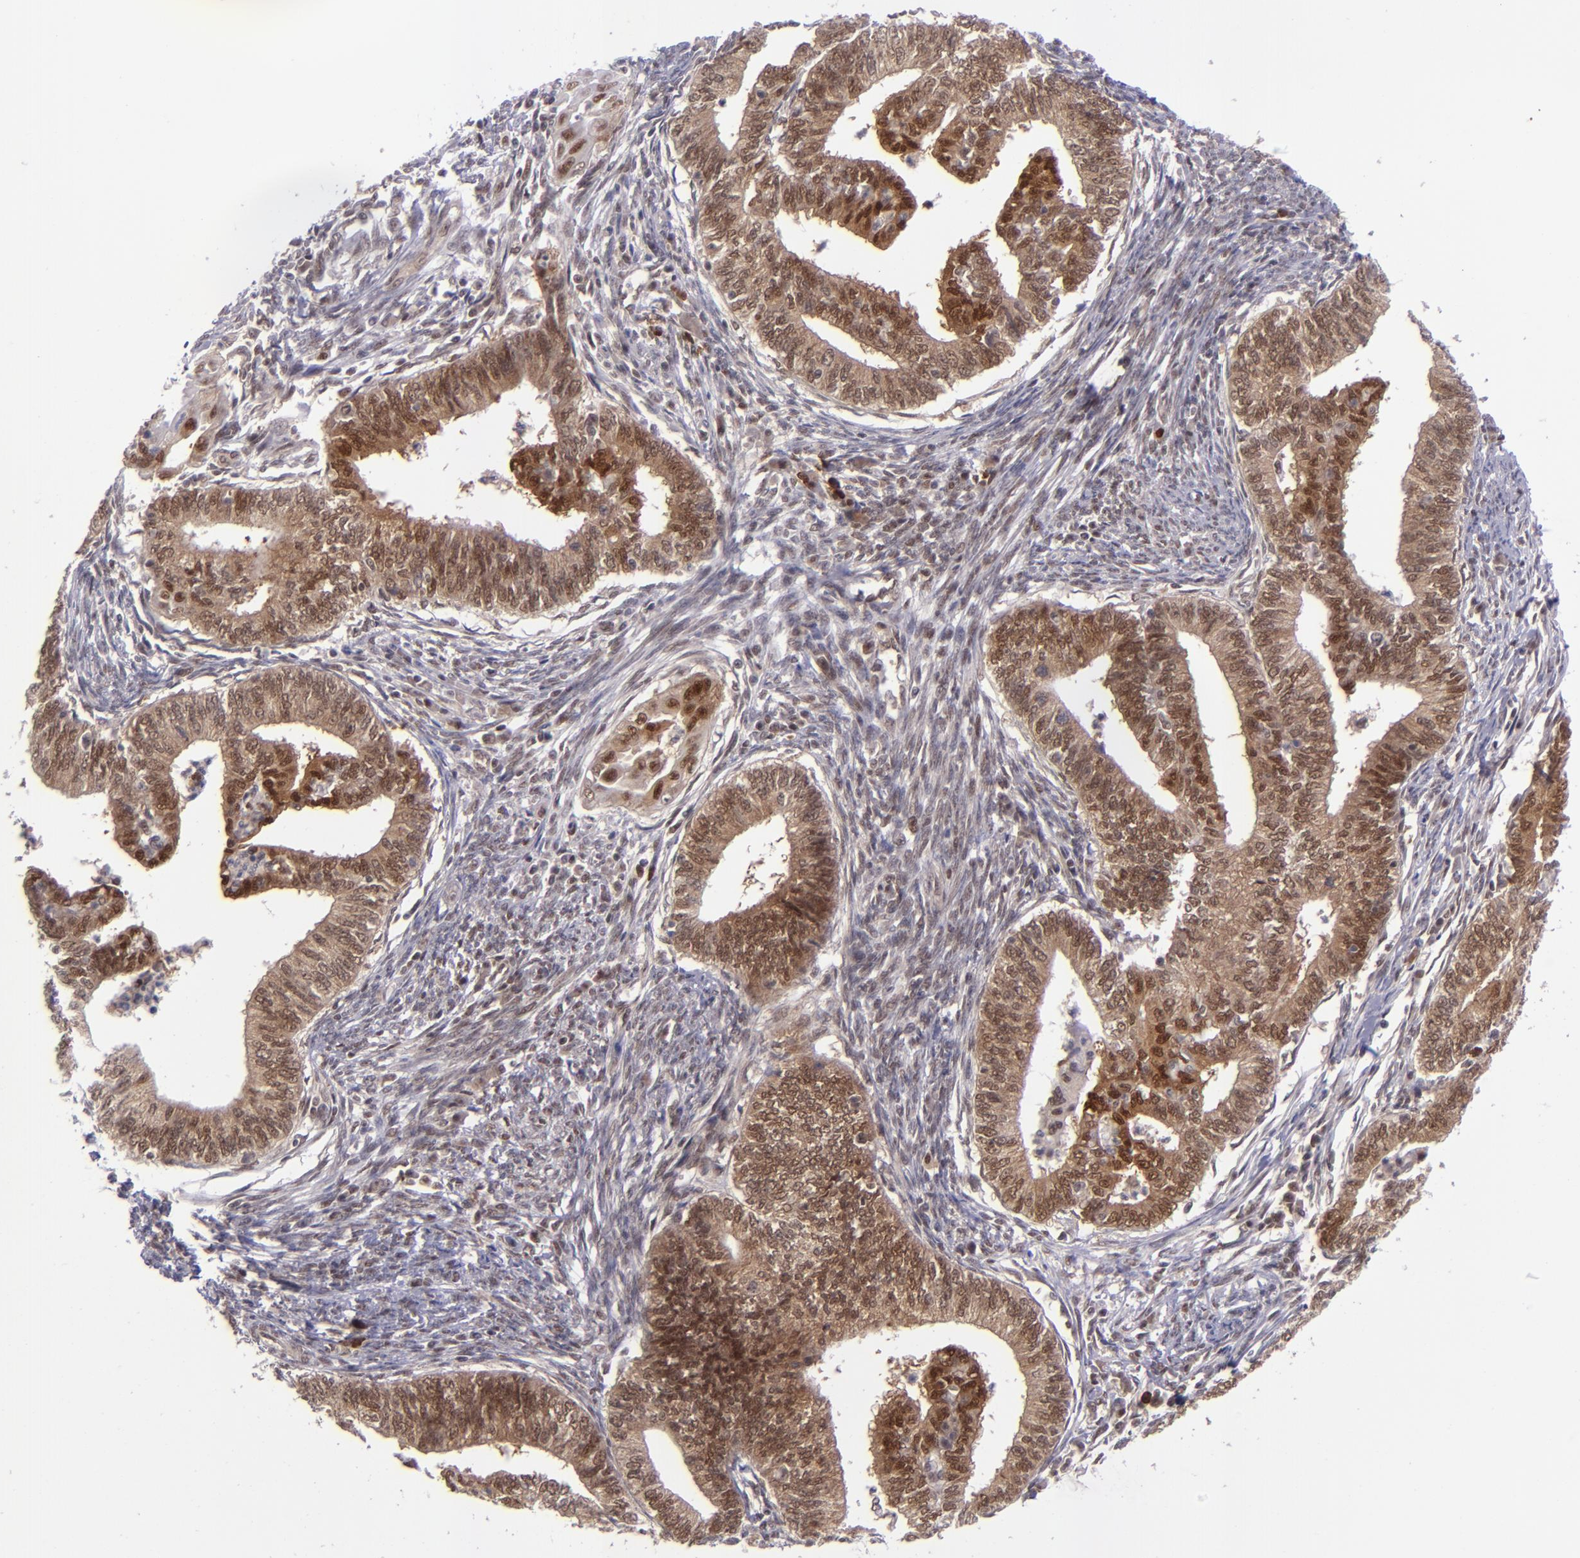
{"staining": {"intensity": "moderate", "quantity": ">75%", "location": "cytoplasmic/membranous,nuclear"}, "tissue": "endometrial cancer", "cell_type": "Tumor cells", "image_type": "cancer", "snomed": [{"axis": "morphology", "description": "Adenocarcinoma, NOS"}, {"axis": "topography", "description": "Endometrium"}], "caption": "A high-resolution photomicrograph shows immunohistochemistry (IHC) staining of adenocarcinoma (endometrial), which reveals moderate cytoplasmic/membranous and nuclear positivity in about >75% of tumor cells.", "gene": "BAG1", "patient": {"sex": "female", "age": 66}}